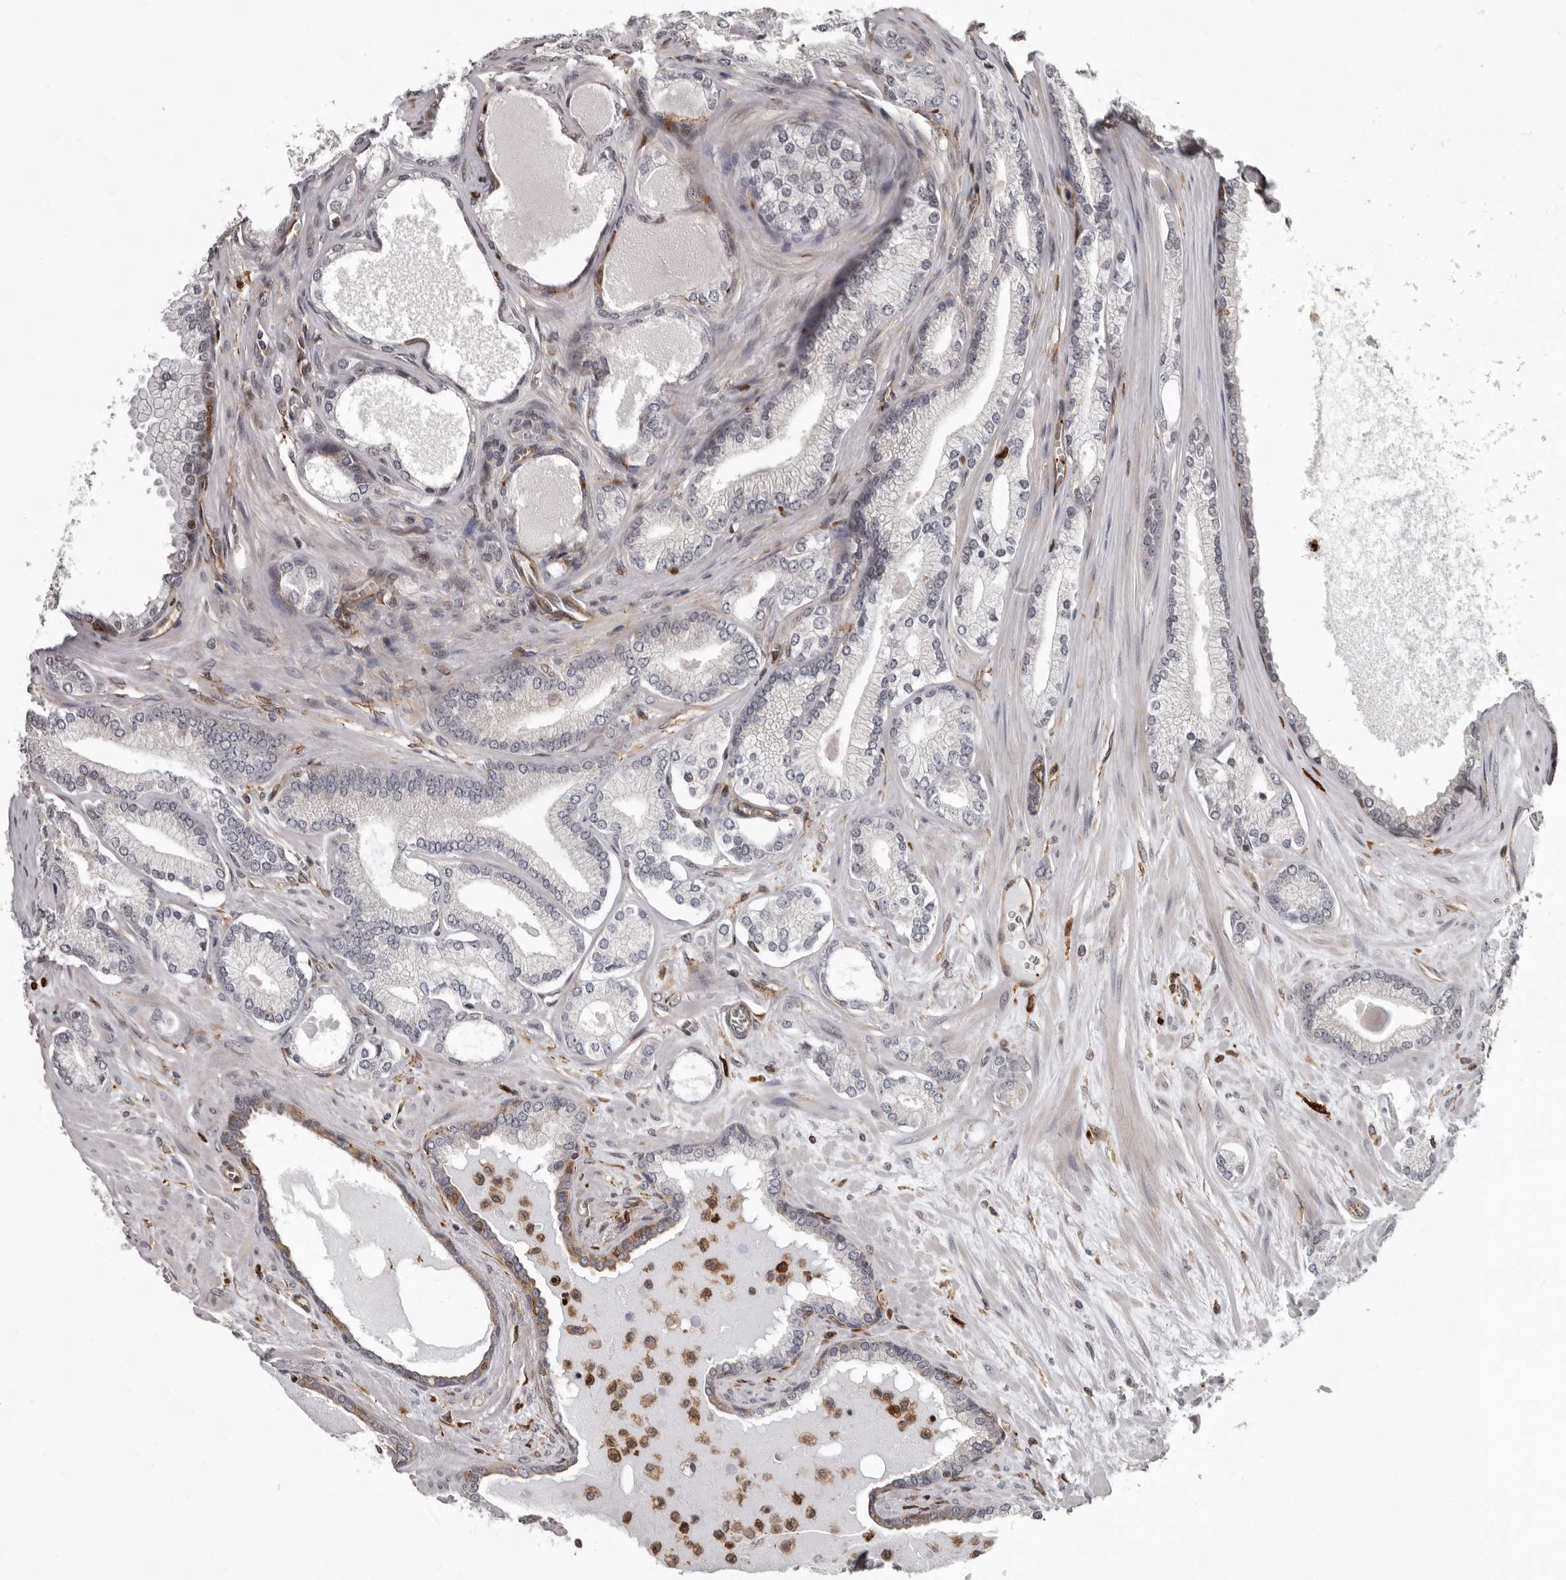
{"staining": {"intensity": "negative", "quantity": "none", "location": "none"}, "tissue": "prostate cancer", "cell_type": "Tumor cells", "image_type": "cancer", "snomed": [{"axis": "morphology", "description": "Adenocarcinoma, Low grade"}, {"axis": "topography", "description": "Prostate"}], "caption": "Immunohistochemical staining of low-grade adenocarcinoma (prostate) shows no significant positivity in tumor cells.", "gene": "FGFR4", "patient": {"sex": "male", "age": 70}}